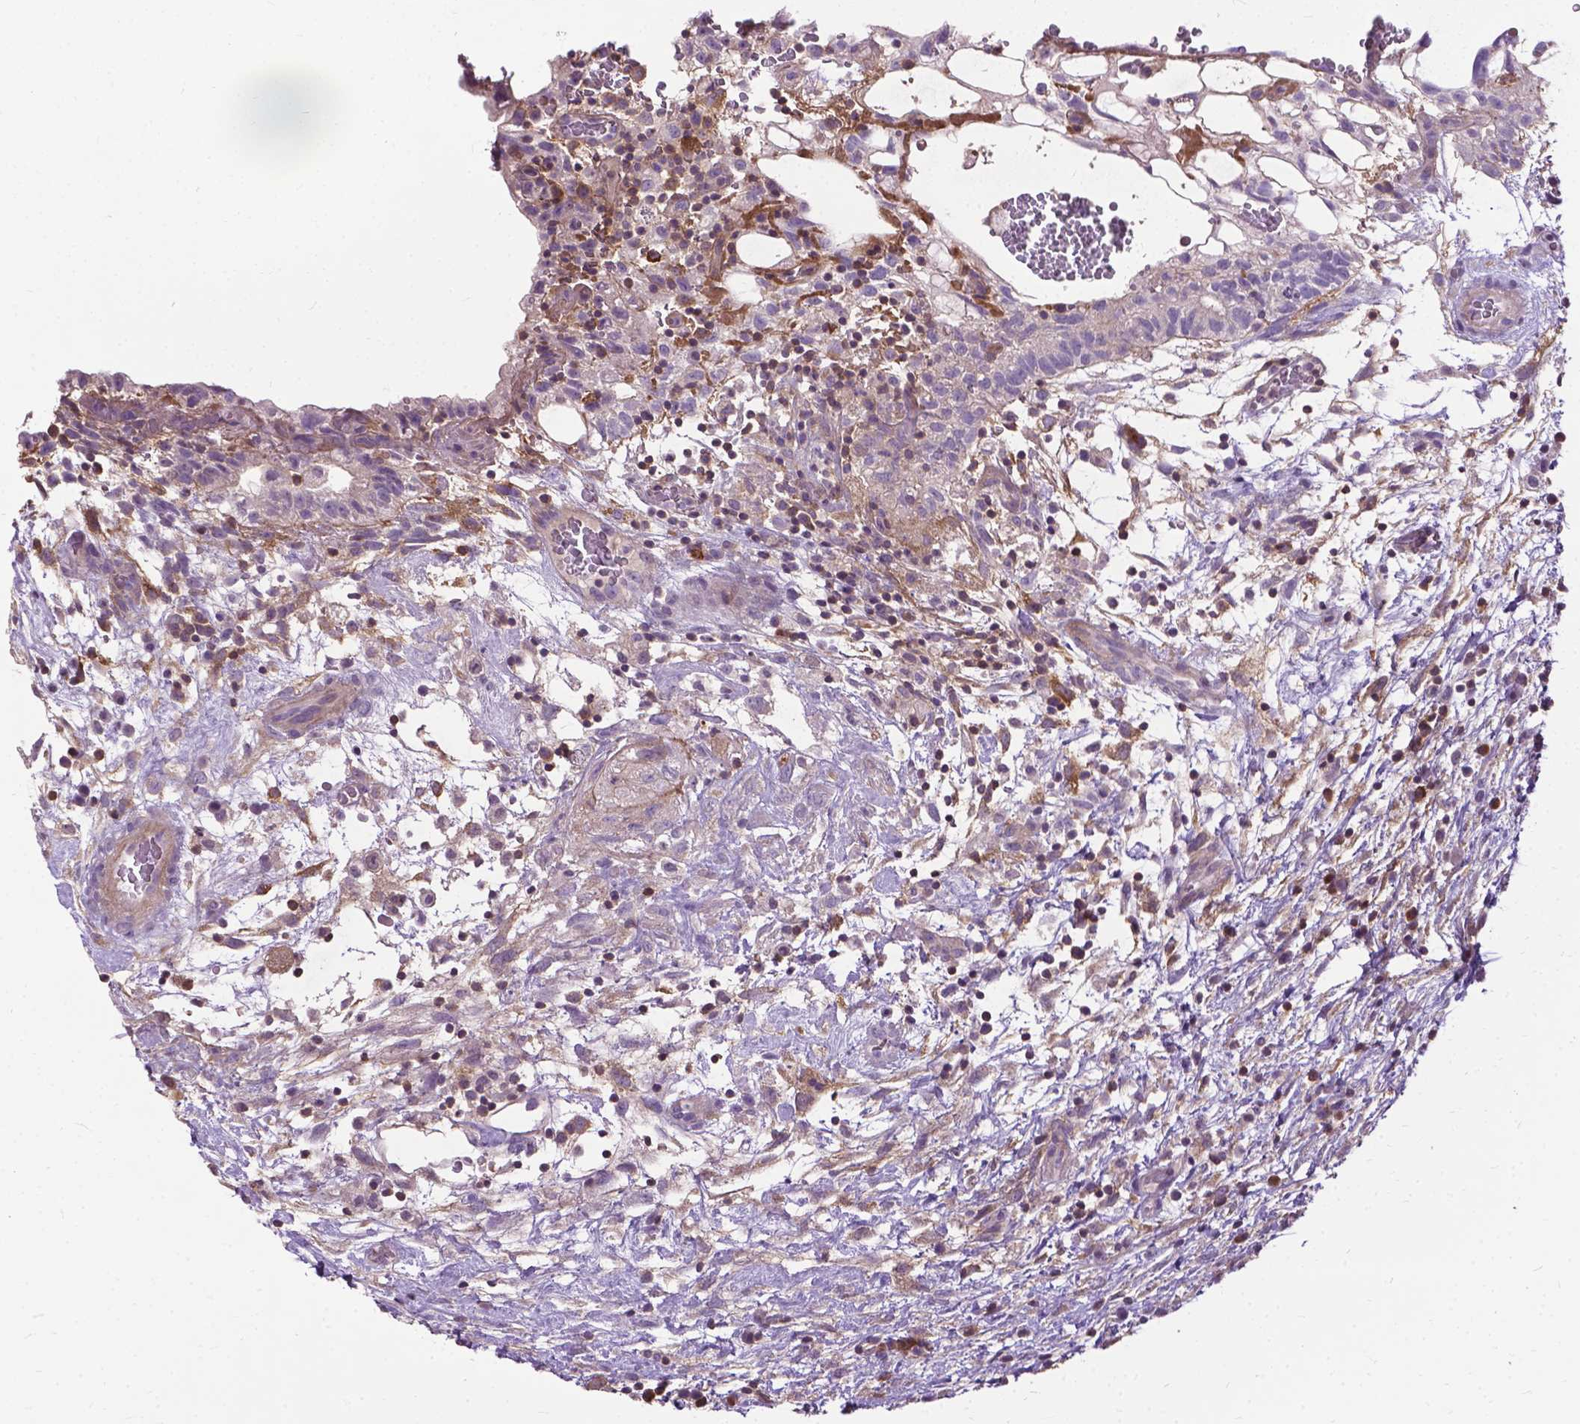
{"staining": {"intensity": "negative", "quantity": "none", "location": "none"}, "tissue": "testis cancer", "cell_type": "Tumor cells", "image_type": "cancer", "snomed": [{"axis": "morphology", "description": "Normal tissue, NOS"}, {"axis": "morphology", "description": "Carcinoma, Embryonal, NOS"}, {"axis": "topography", "description": "Testis"}], "caption": "Immunohistochemistry (IHC) histopathology image of testis cancer (embryonal carcinoma) stained for a protein (brown), which exhibits no expression in tumor cells. The staining was performed using DAB (3,3'-diaminobenzidine) to visualize the protein expression in brown, while the nuclei were stained in blue with hematoxylin (Magnification: 20x).", "gene": "JAK3", "patient": {"sex": "male", "age": 32}}